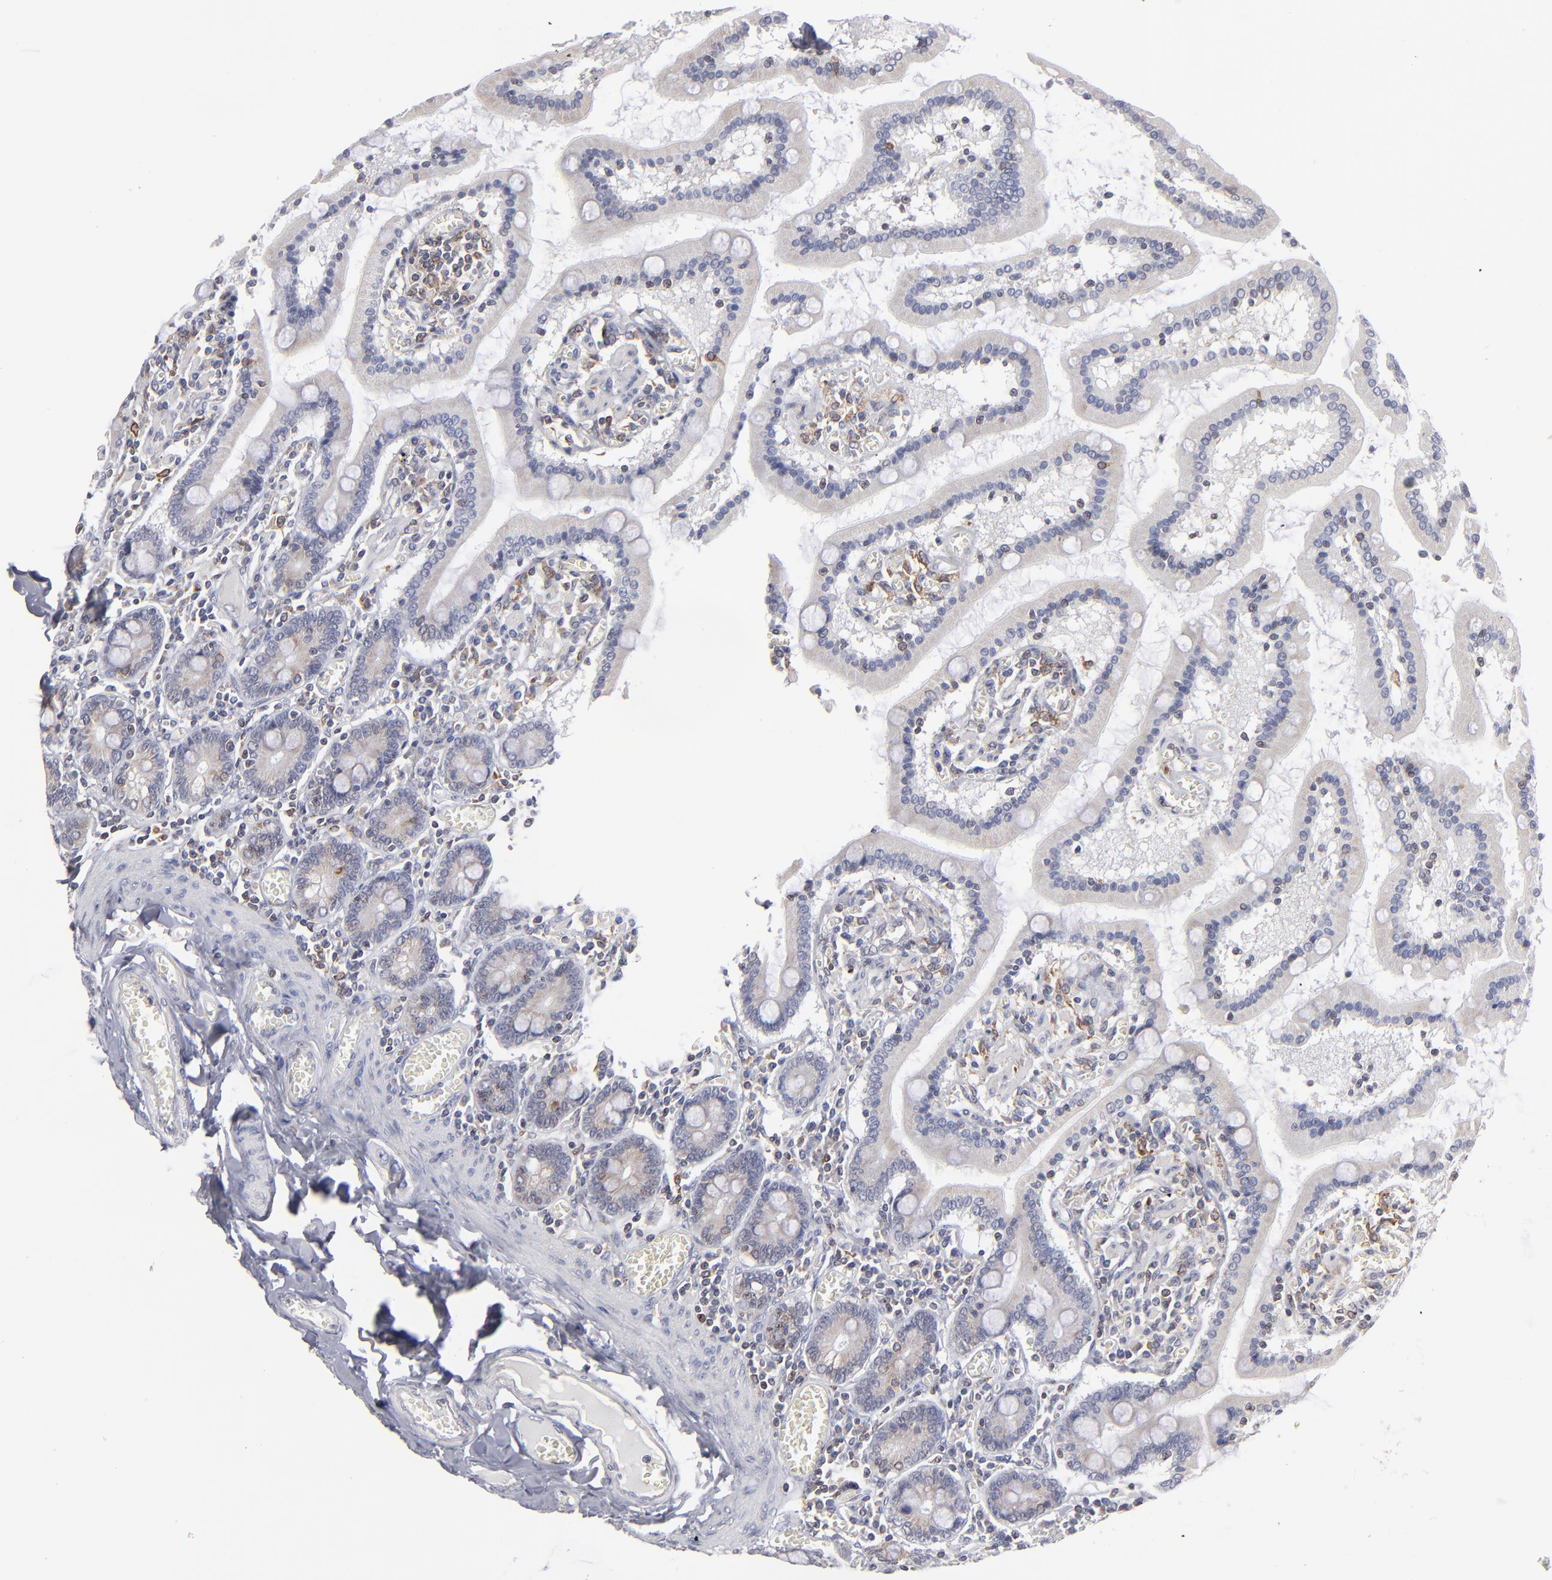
{"staining": {"intensity": "moderate", "quantity": ">75%", "location": "cytoplasmic/membranous"}, "tissue": "small intestine", "cell_type": "Glandular cells", "image_type": "normal", "snomed": [{"axis": "morphology", "description": "Normal tissue, NOS"}, {"axis": "topography", "description": "Small intestine"}], "caption": "Moderate cytoplasmic/membranous protein positivity is identified in about >75% of glandular cells in small intestine. Ihc stains the protein in brown and the nuclei are stained blue.", "gene": "TMX1", "patient": {"sex": "male", "age": 59}}